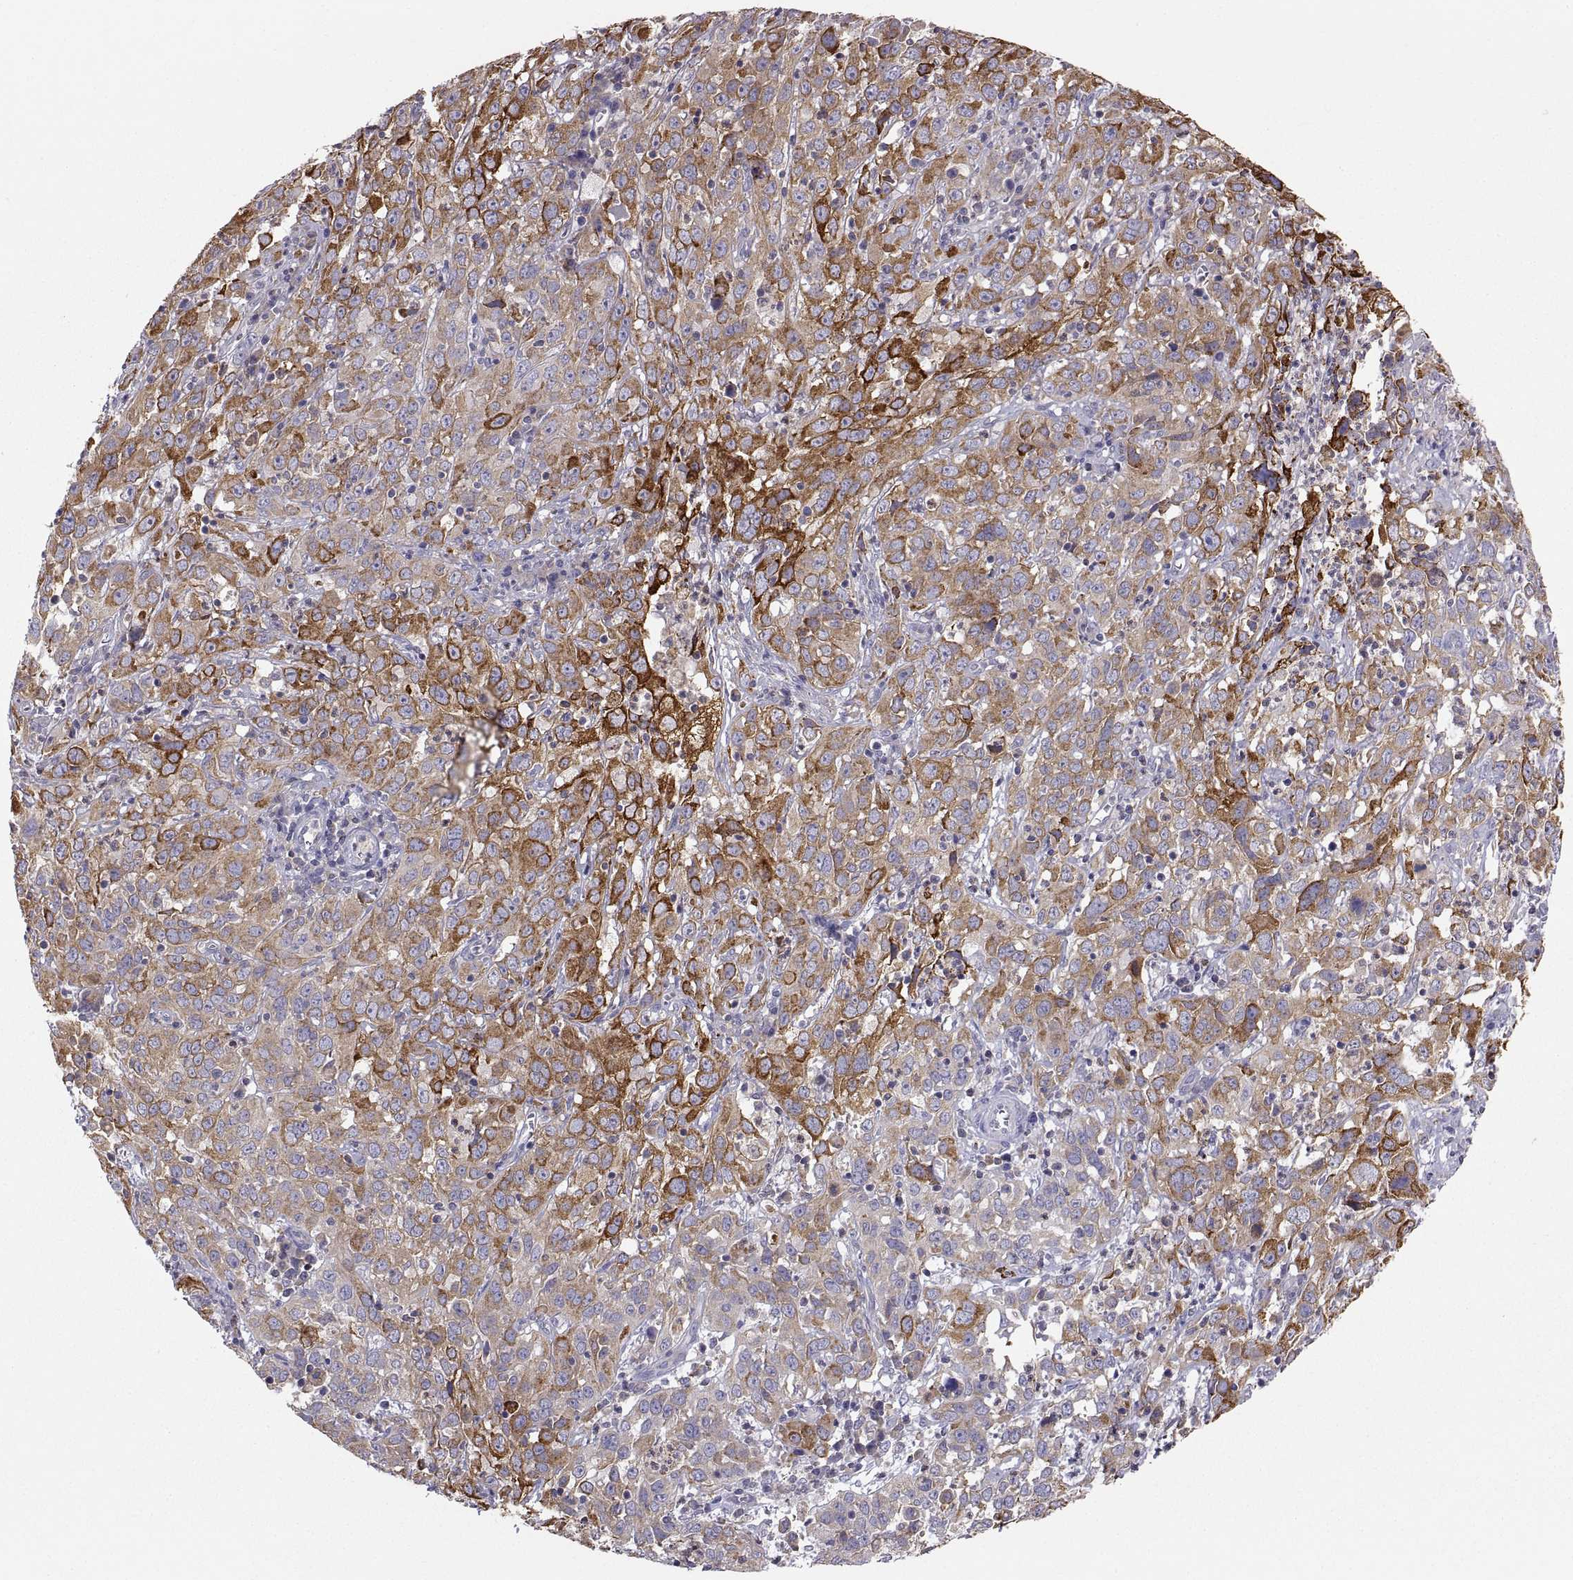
{"staining": {"intensity": "strong", "quantity": "<25%", "location": "cytoplasmic/membranous"}, "tissue": "cervical cancer", "cell_type": "Tumor cells", "image_type": "cancer", "snomed": [{"axis": "morphology", "description": "Squamous cell carcinoma, NOS"}, {"axis": "topography", "description": "Cervix"}], "caption": "Strong cytoplasmic/membranous expression for a protein is identified in approximately <25% of tumor cells of cervical cancer (squamous cell carcinoma) using IHC.", "gene": "ERO1A", "patient": {"sex": "female", "age": 32}}